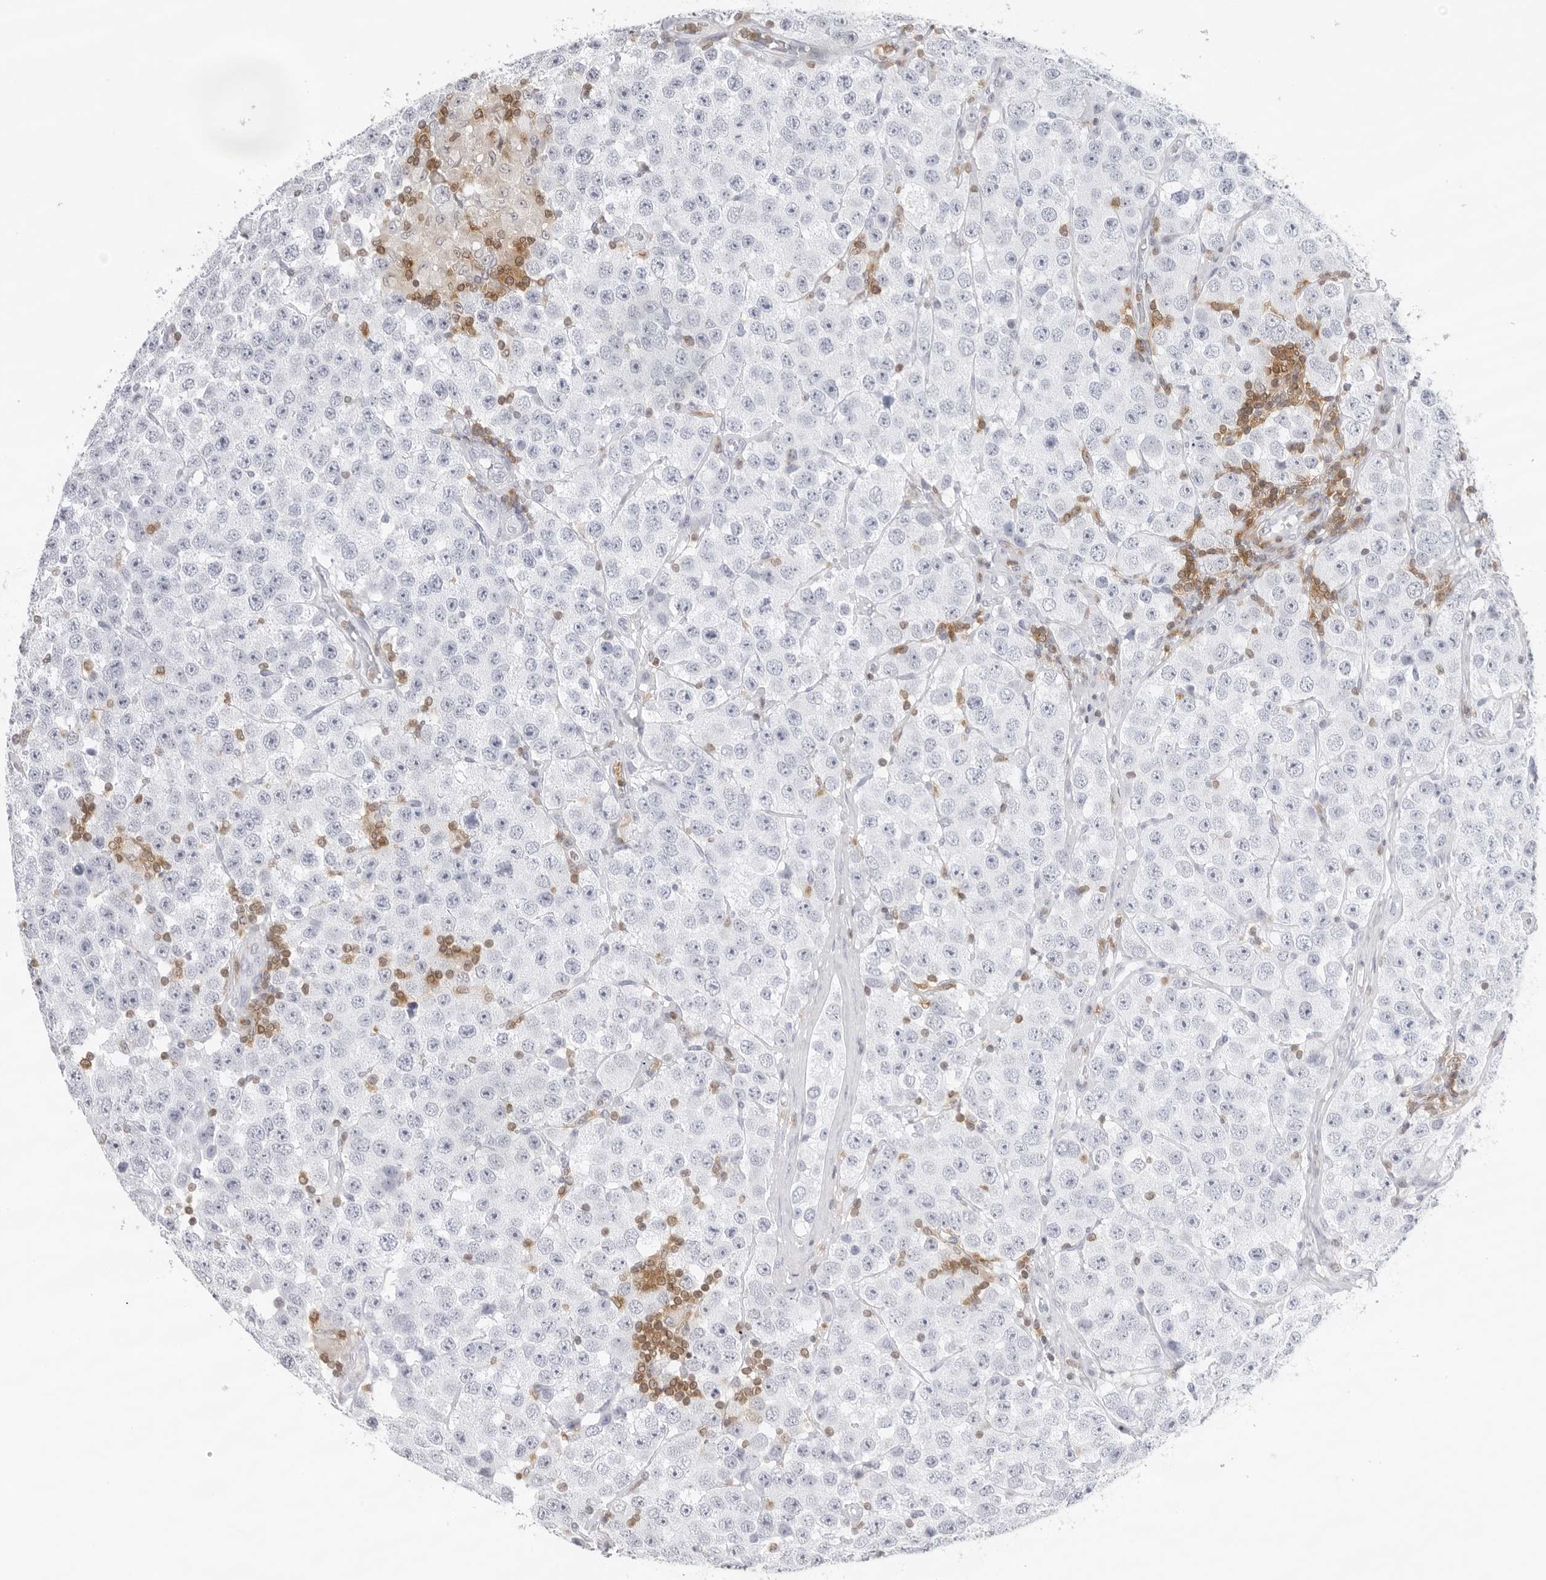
{"staining": {"intensity": "negative", "quantity": "none", "location": "none"}, "tissue": "testis cancer", "cell_type": "Tumor cells", "image_type": "cancer", "snomed": [{"axis": "morphology", "description": "Seminoma, NOS"}, {"axis": "morphology", "description": "Carcinoma, Embryonal, NOS"}, {"axis": "topography", "description": "Testis"}], "caption": "Immunohistochemical staining of seminoma (testis) shows no significant expression in tumor cells. The staining was performed using DAB (3,3'-diaminobenzidine) to visualize the protein expression in brown, while the nuclei were stained in blue with hematoxylin (Magnification: 20x).", "gene": "FMNL1", "patient": {"sex": "male", "age": 28}}